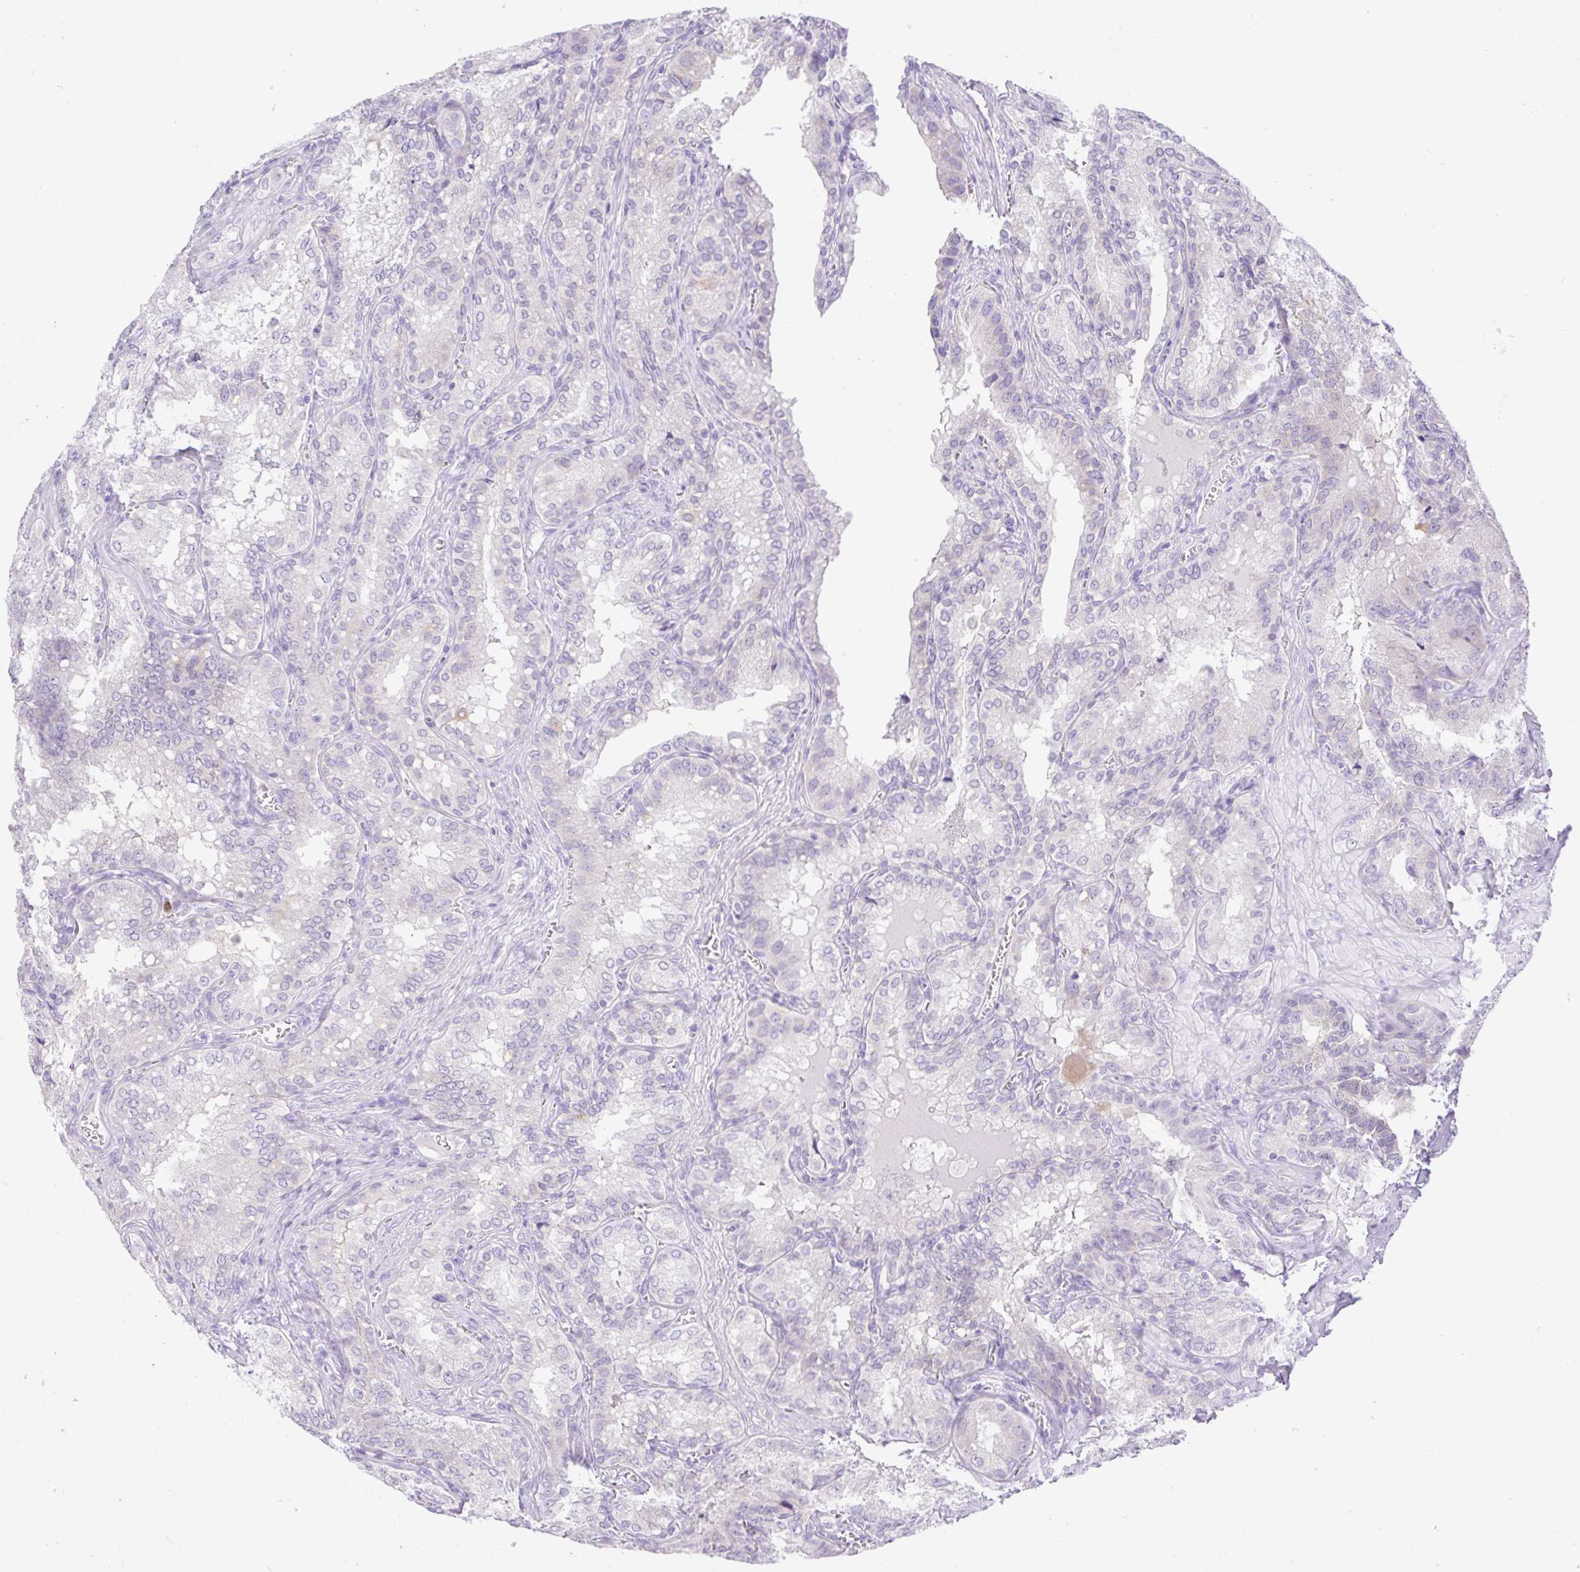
{"staining": {"intensity": "negative", "quantity": "none", "location": "none"}, "tissue": "seminal vesicle", "cell_type": "Glandular cells", "image_type": "normal", "snomed": [{"axis": "morphology", "description": "Normal tissue, NOS"}, {"axis": "topography", "description": "Seminal veicle"}], "caption": "Unremarkable seminal vesicle was stained to show a protein in brown. There is no significant expression in glandular cells. Brightfield microscopy of immunohistochemistry (IHC) stained with DAB (brown) and hematoxylin (blue), captured at high magnification.", "gene": "SLC25A40", "patient": {"sex": "male", "age": 47}}